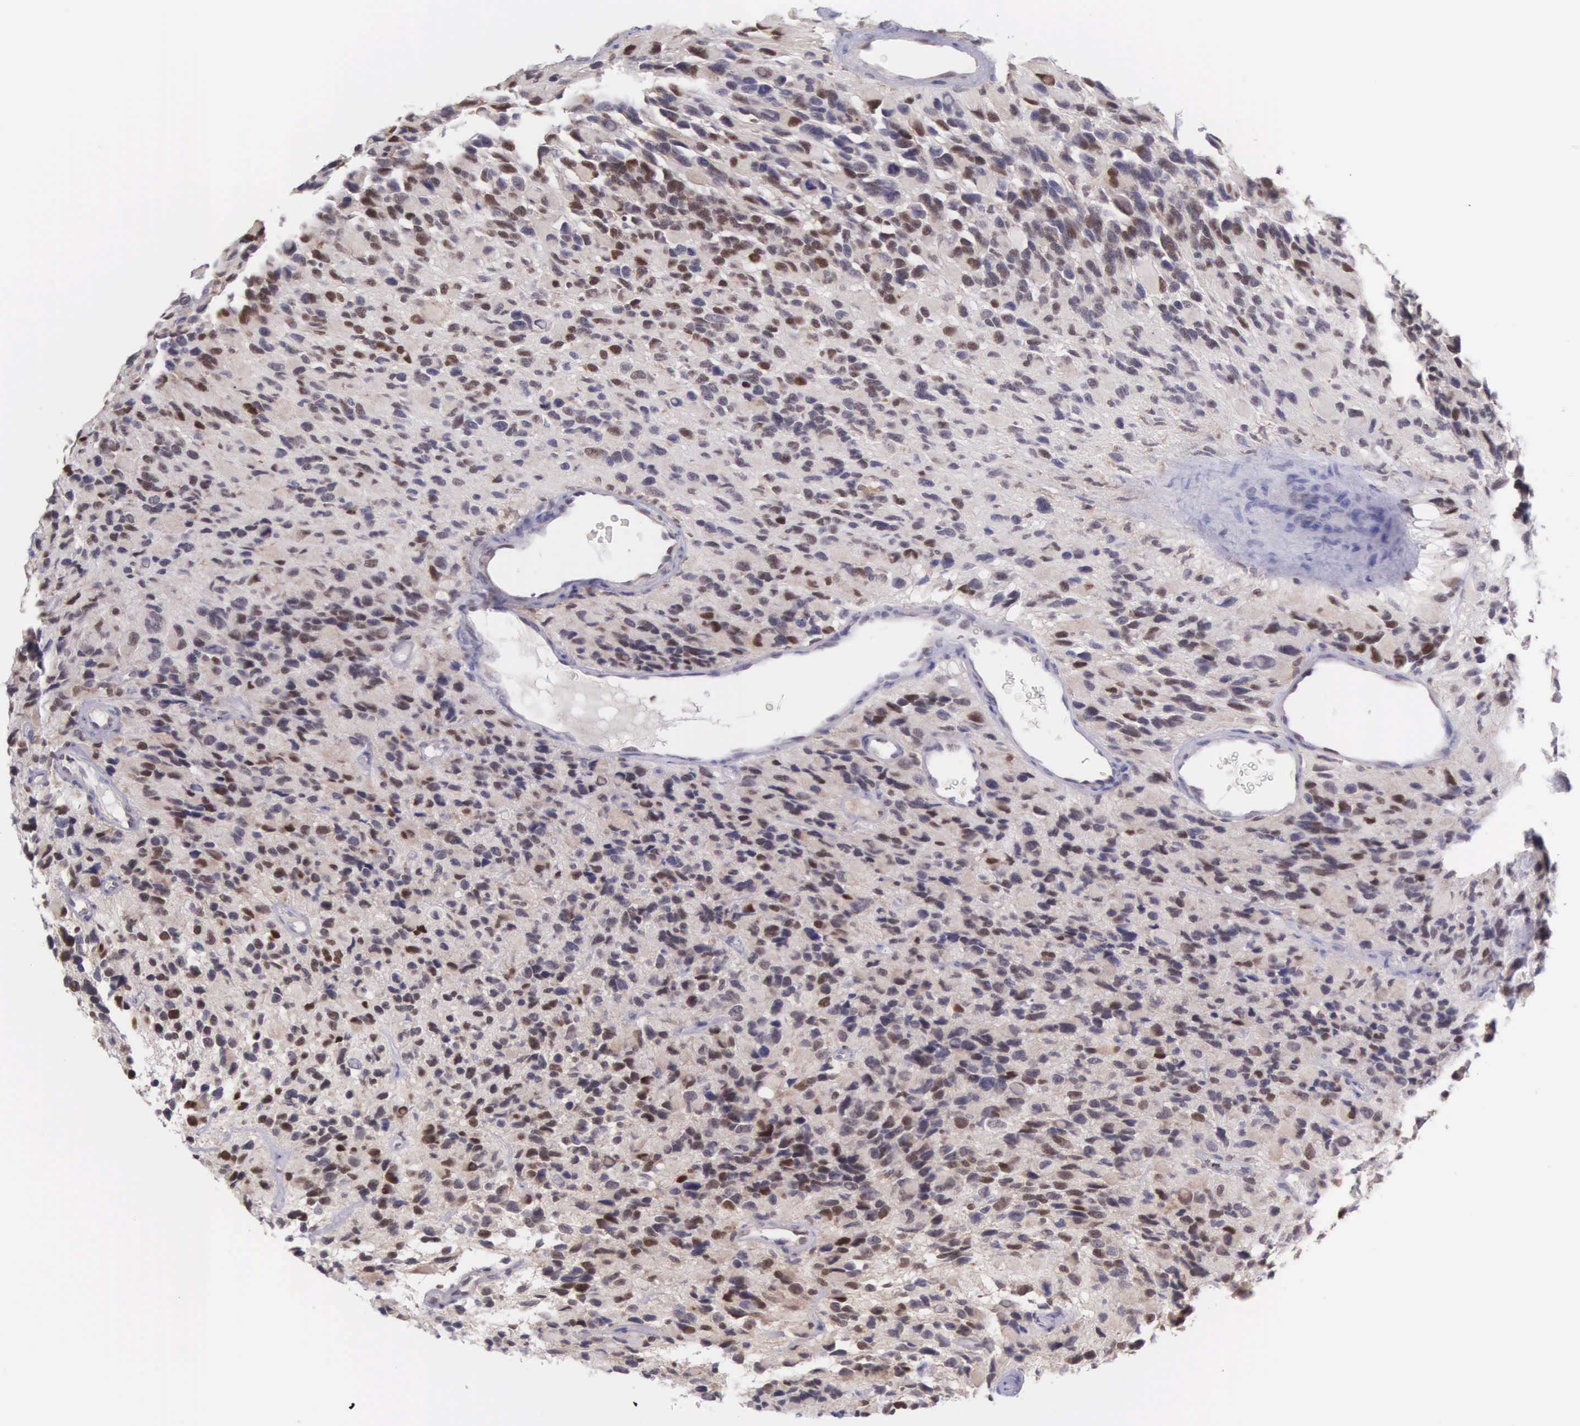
{"staining": {"intensity": "weak", "quantity": "25%-75%", "location": "nuclear"}, "tissue": "glioma", "cell_type": "Tumor cells", "image_type": "cancer", "snomed": [{"axis": "morphology", "description": "Glioma, malignant, High grade"}, {"axis": "topography", "description": "Brain"}], "caption": "DAB (3,3'-diaminobenzidine) immunohistochemical staining of human glioma demonstrates weak nuclear protein expression in about 25%-75% of tumor cells.", "gene": "GRK3", "patient": {"sex": "male", "age": 77}}